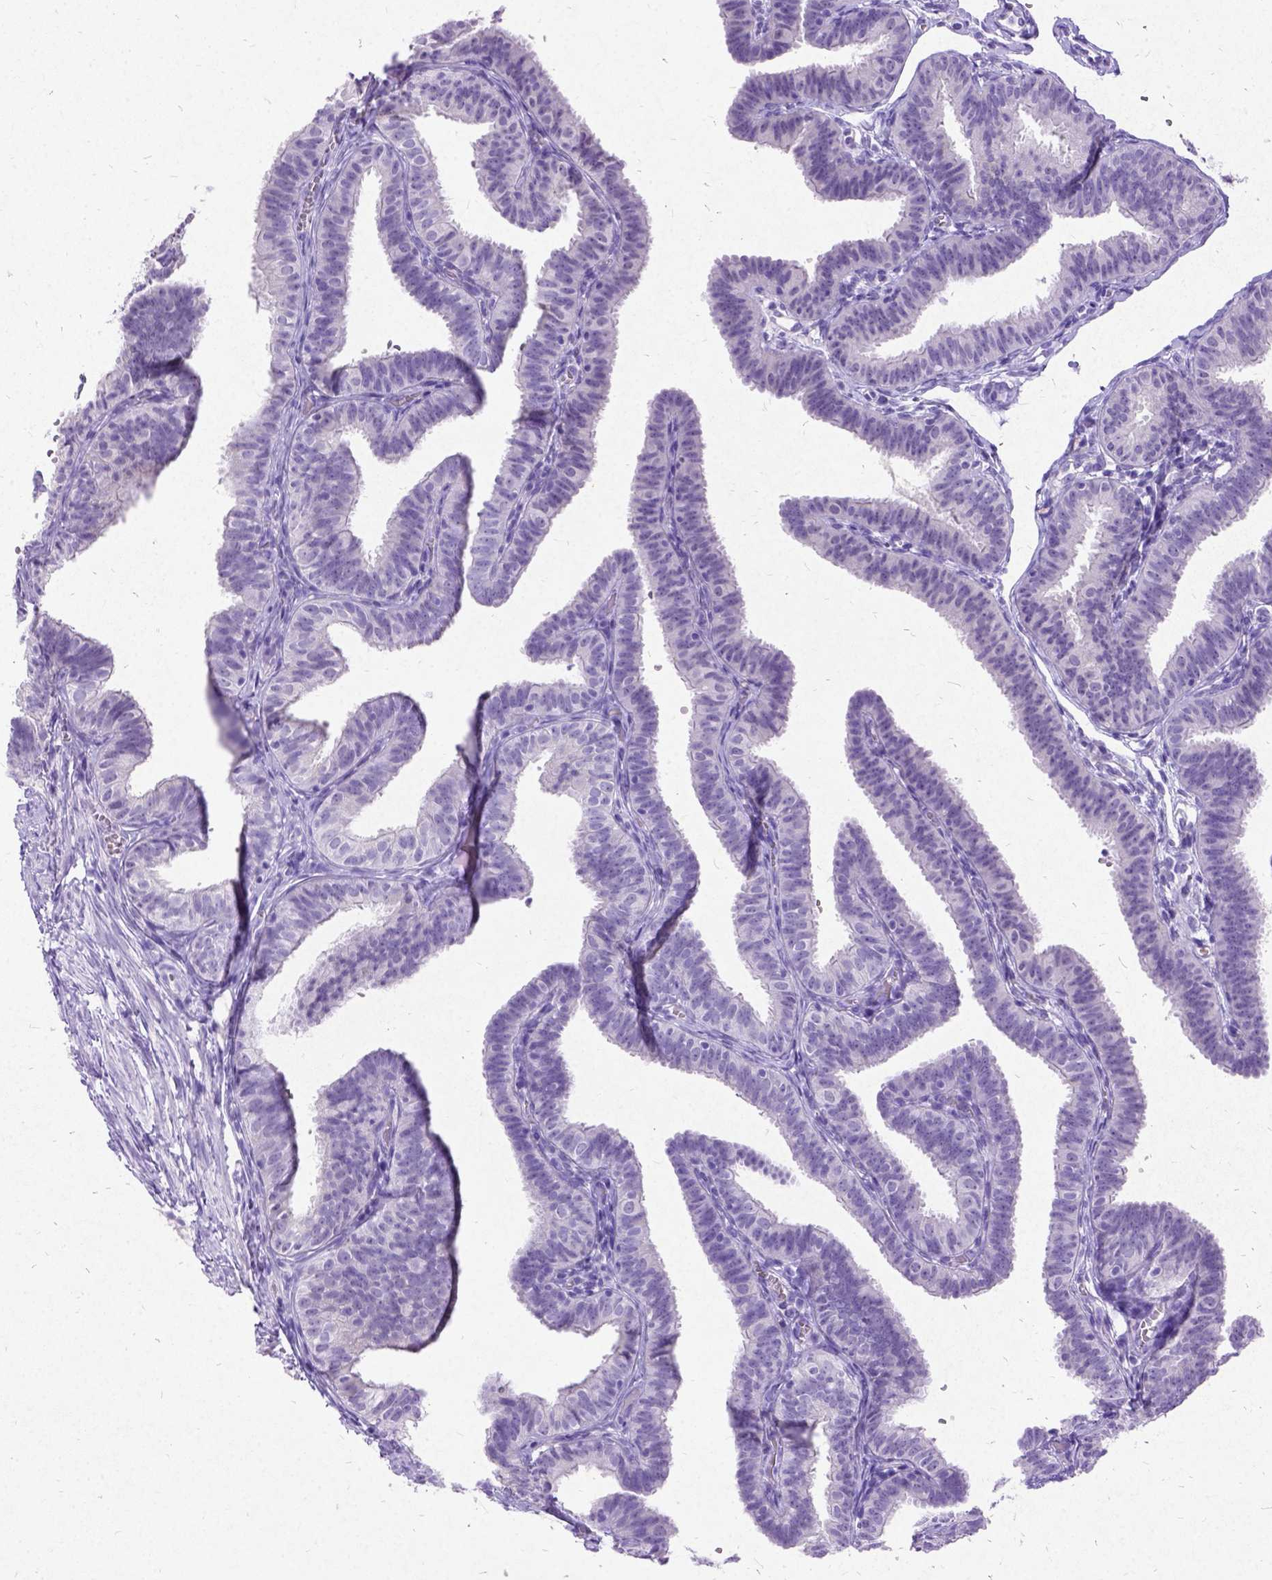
{"staining": {"intensity": "negative", "quantity": "none", "location": "none"}, "tissue": "fallopian tube", "cell_type": "Glandular cells", "image_type": "normal", "snomed": [{"axis": "morphology", "description": "Normal tissue, NOS"}, {"axis": "topography", "description": "Fallopian tube"}], "caption": "This is an IHC micrograph of unremarkable human fallopian tube. There is no expression in glandular cells.", "gene": "NEUROD4", "patient": {"sex": "female", "age": 25}}